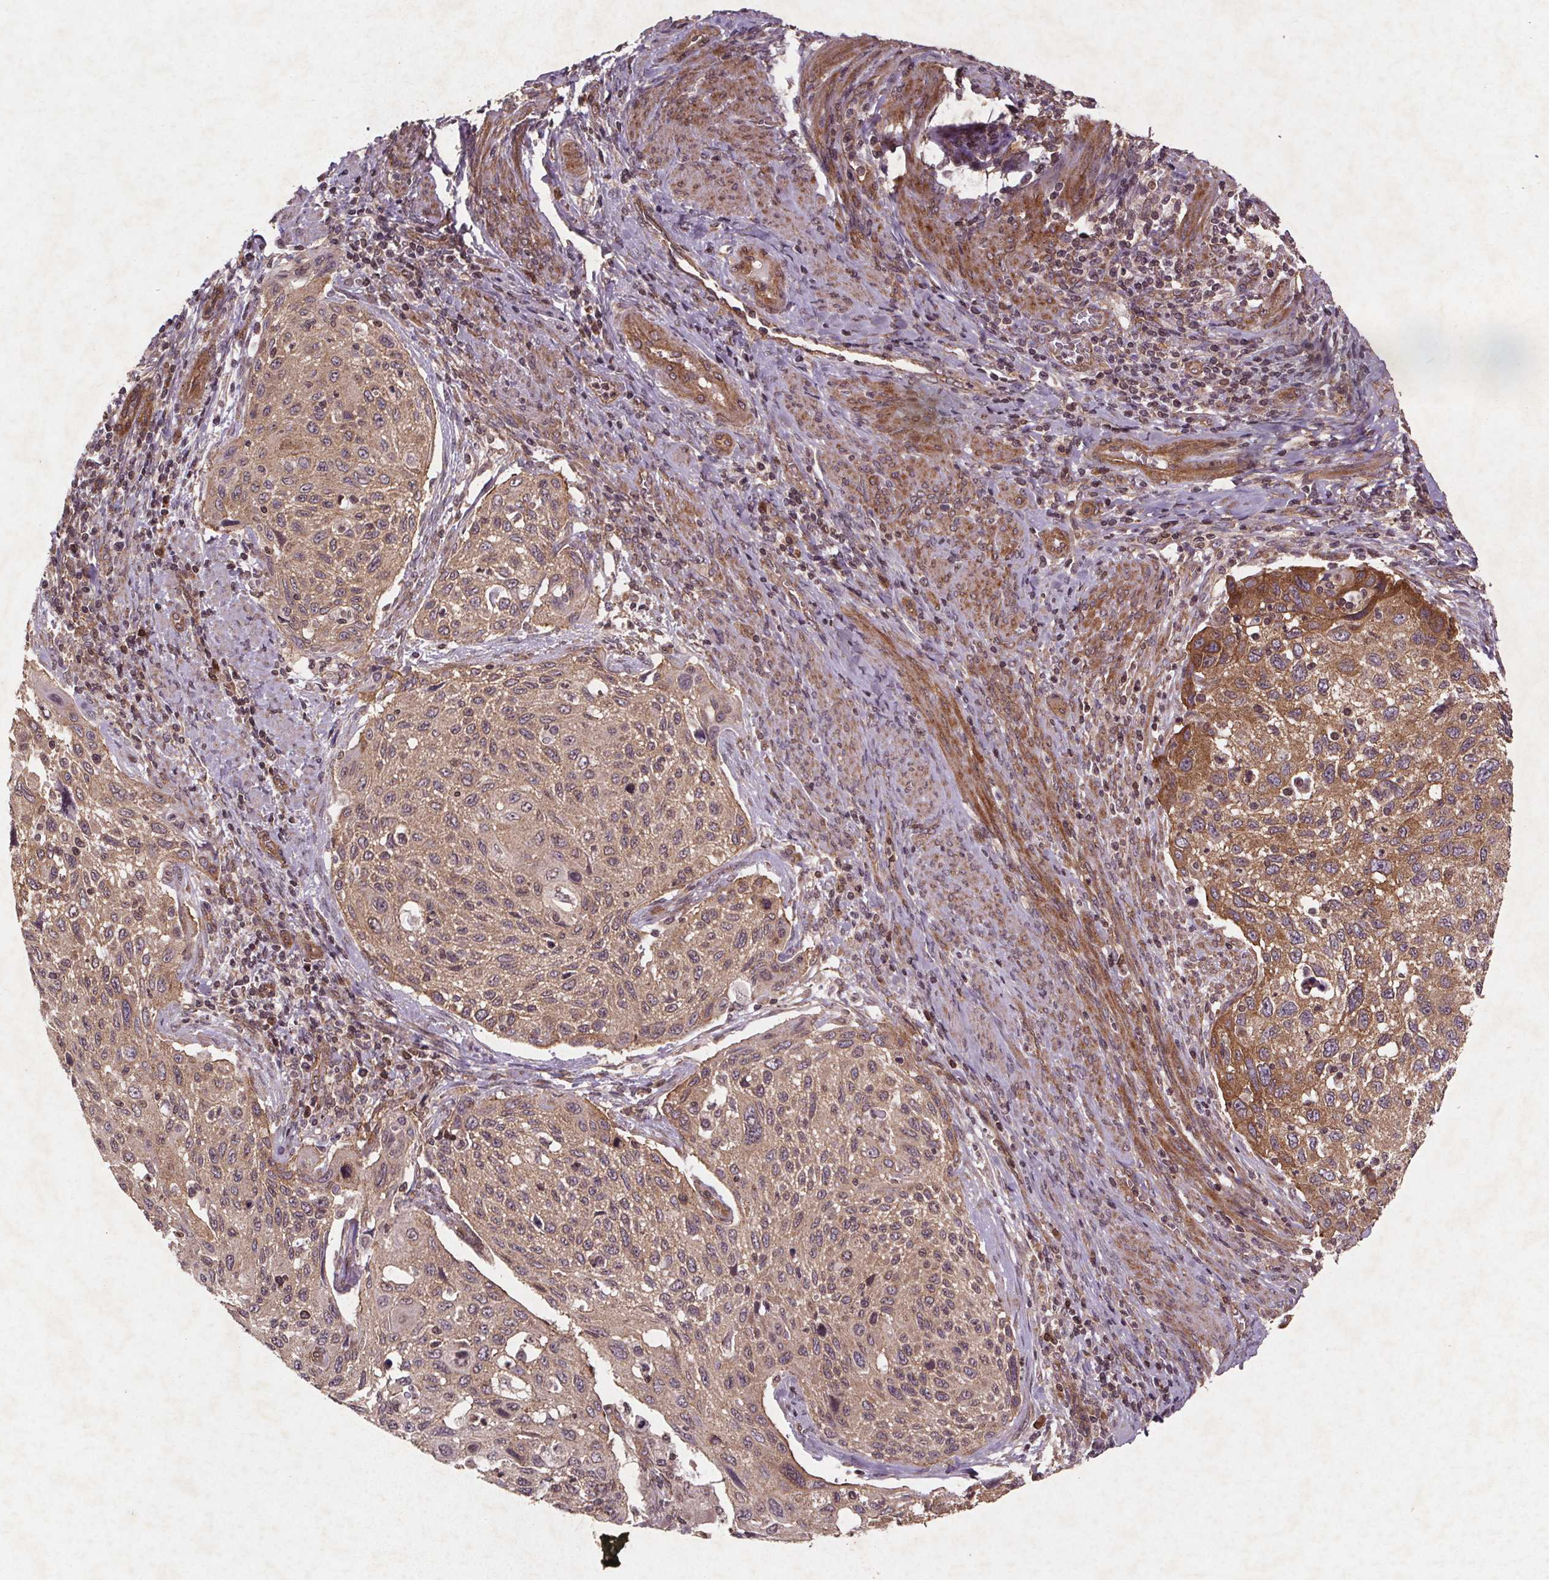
{"staining": {"intensity": "moderate", "quantity": ">75%", "location": "cytoplasmic/membranous"}, "tissue": "cervical cancer", "cell_type": "Tumor cells", "image_type": "cancer", "snomed": [{"axis": "morphology", "description": "Squamous cell carcinoma, NOS"}, {"axis": "topography", "description": "Cervix"}], "caption": "This photomicrograph exhibits immunohistochemistry (IHC) staining of human cervical squamous cell carcinoma, with medium moderate cytoplasmic/membranous staining in approximately >75% of tumor cells.", "gene": "STRN3", "patient": {"sex": "female", "age": 70}}